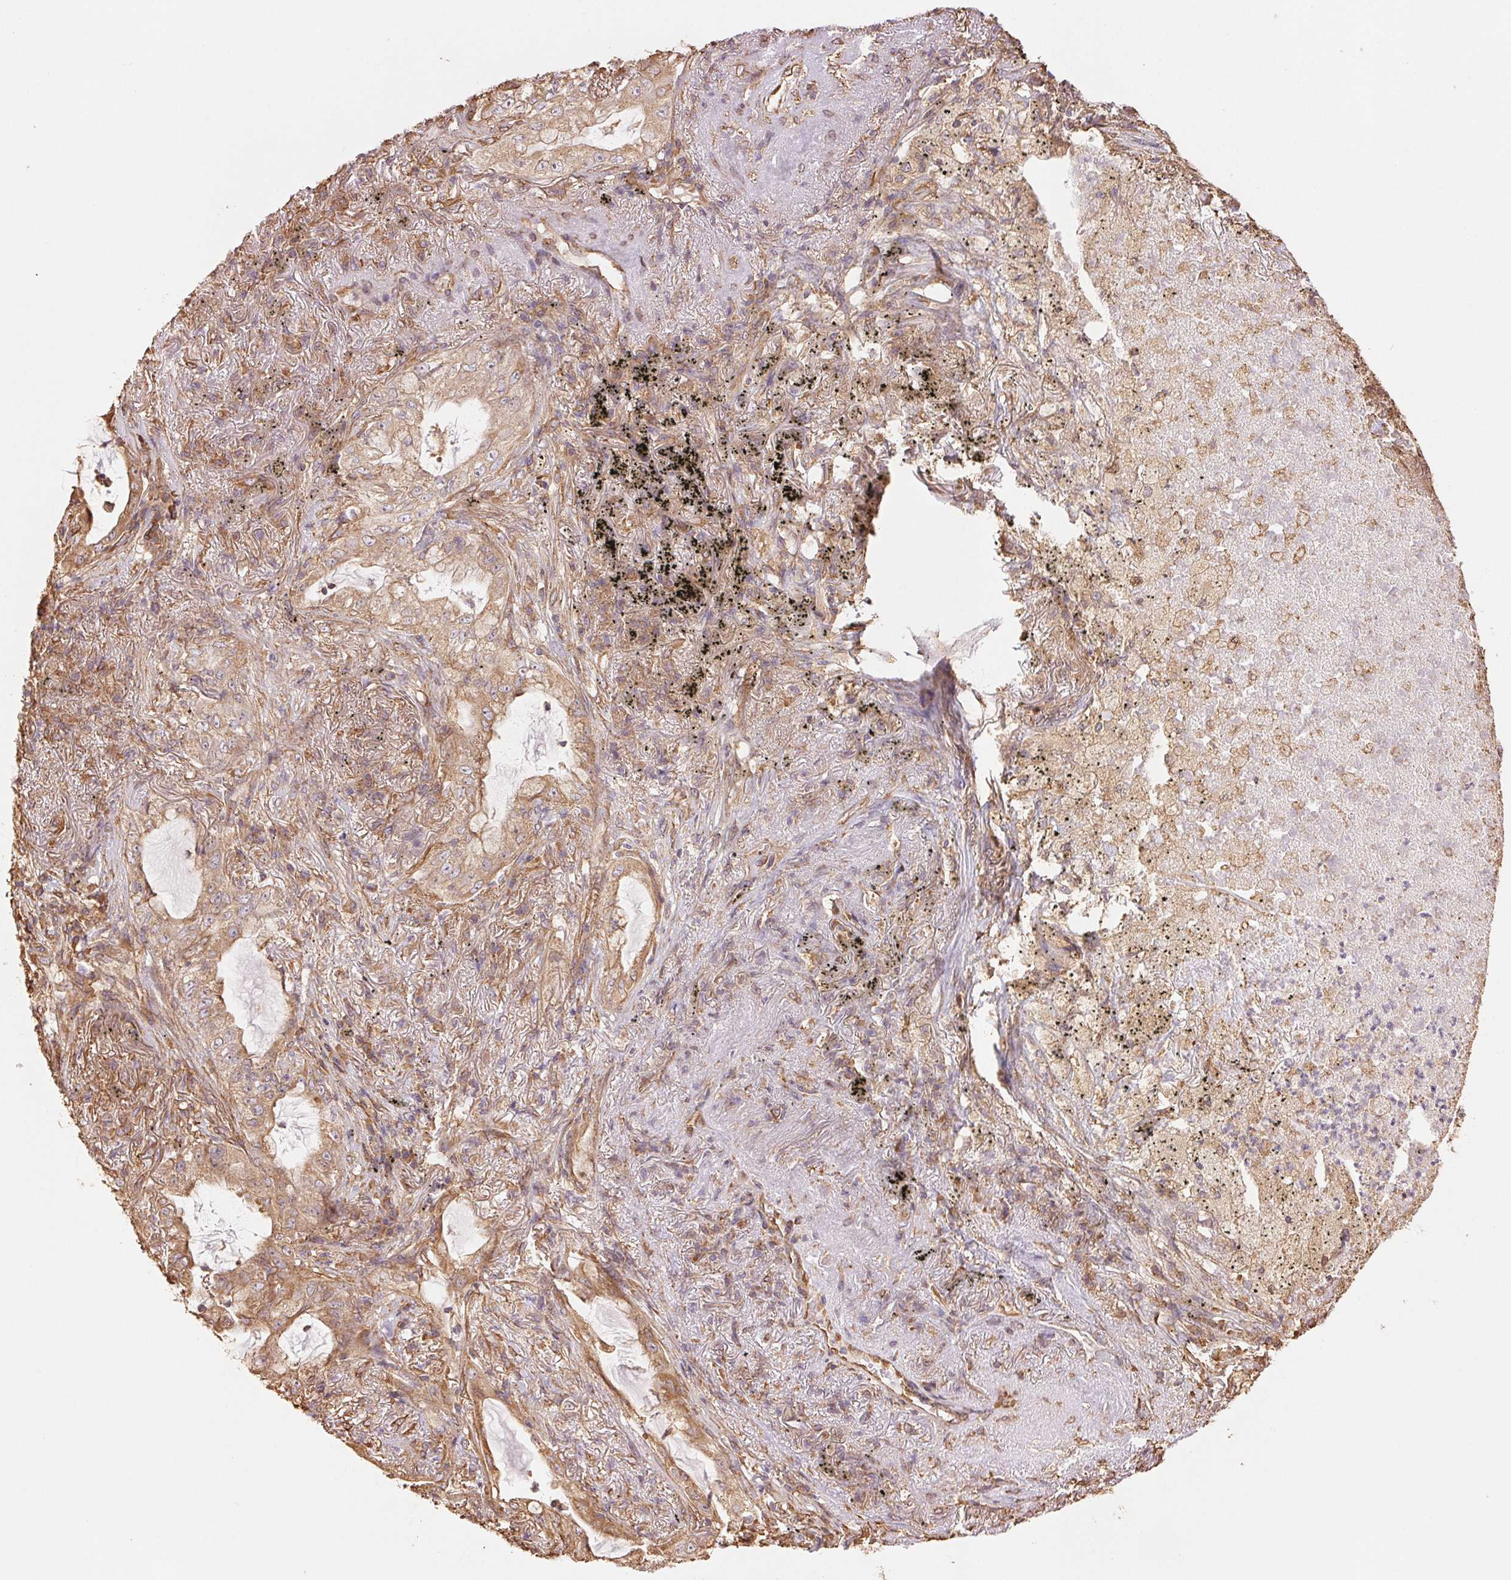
{"staining": {"intensity": "weak", "quantity": ">75%", "location": "cytoplasmic/membranous"}, "tissue": "lung cancer", "cell_type": "Tumor cells", "image_type": "cancer", "snomed": [{"axis": "morphology", "description": "Adenocarcinoma, NOS"}, {"axis": "topography", "description": "Lung"}], "caption": "Immunohistochemical staining of lung adenocarcinoma displays low levels of weak cytoplasmic/membranous staining in about >75% of tumor cells. (DAB (3,3'-diaminobenzidine) IHC with brightfield microscopy, high magnification).", "gene": "C6orf163", "patient": {"sex": "female", "age": 73}}